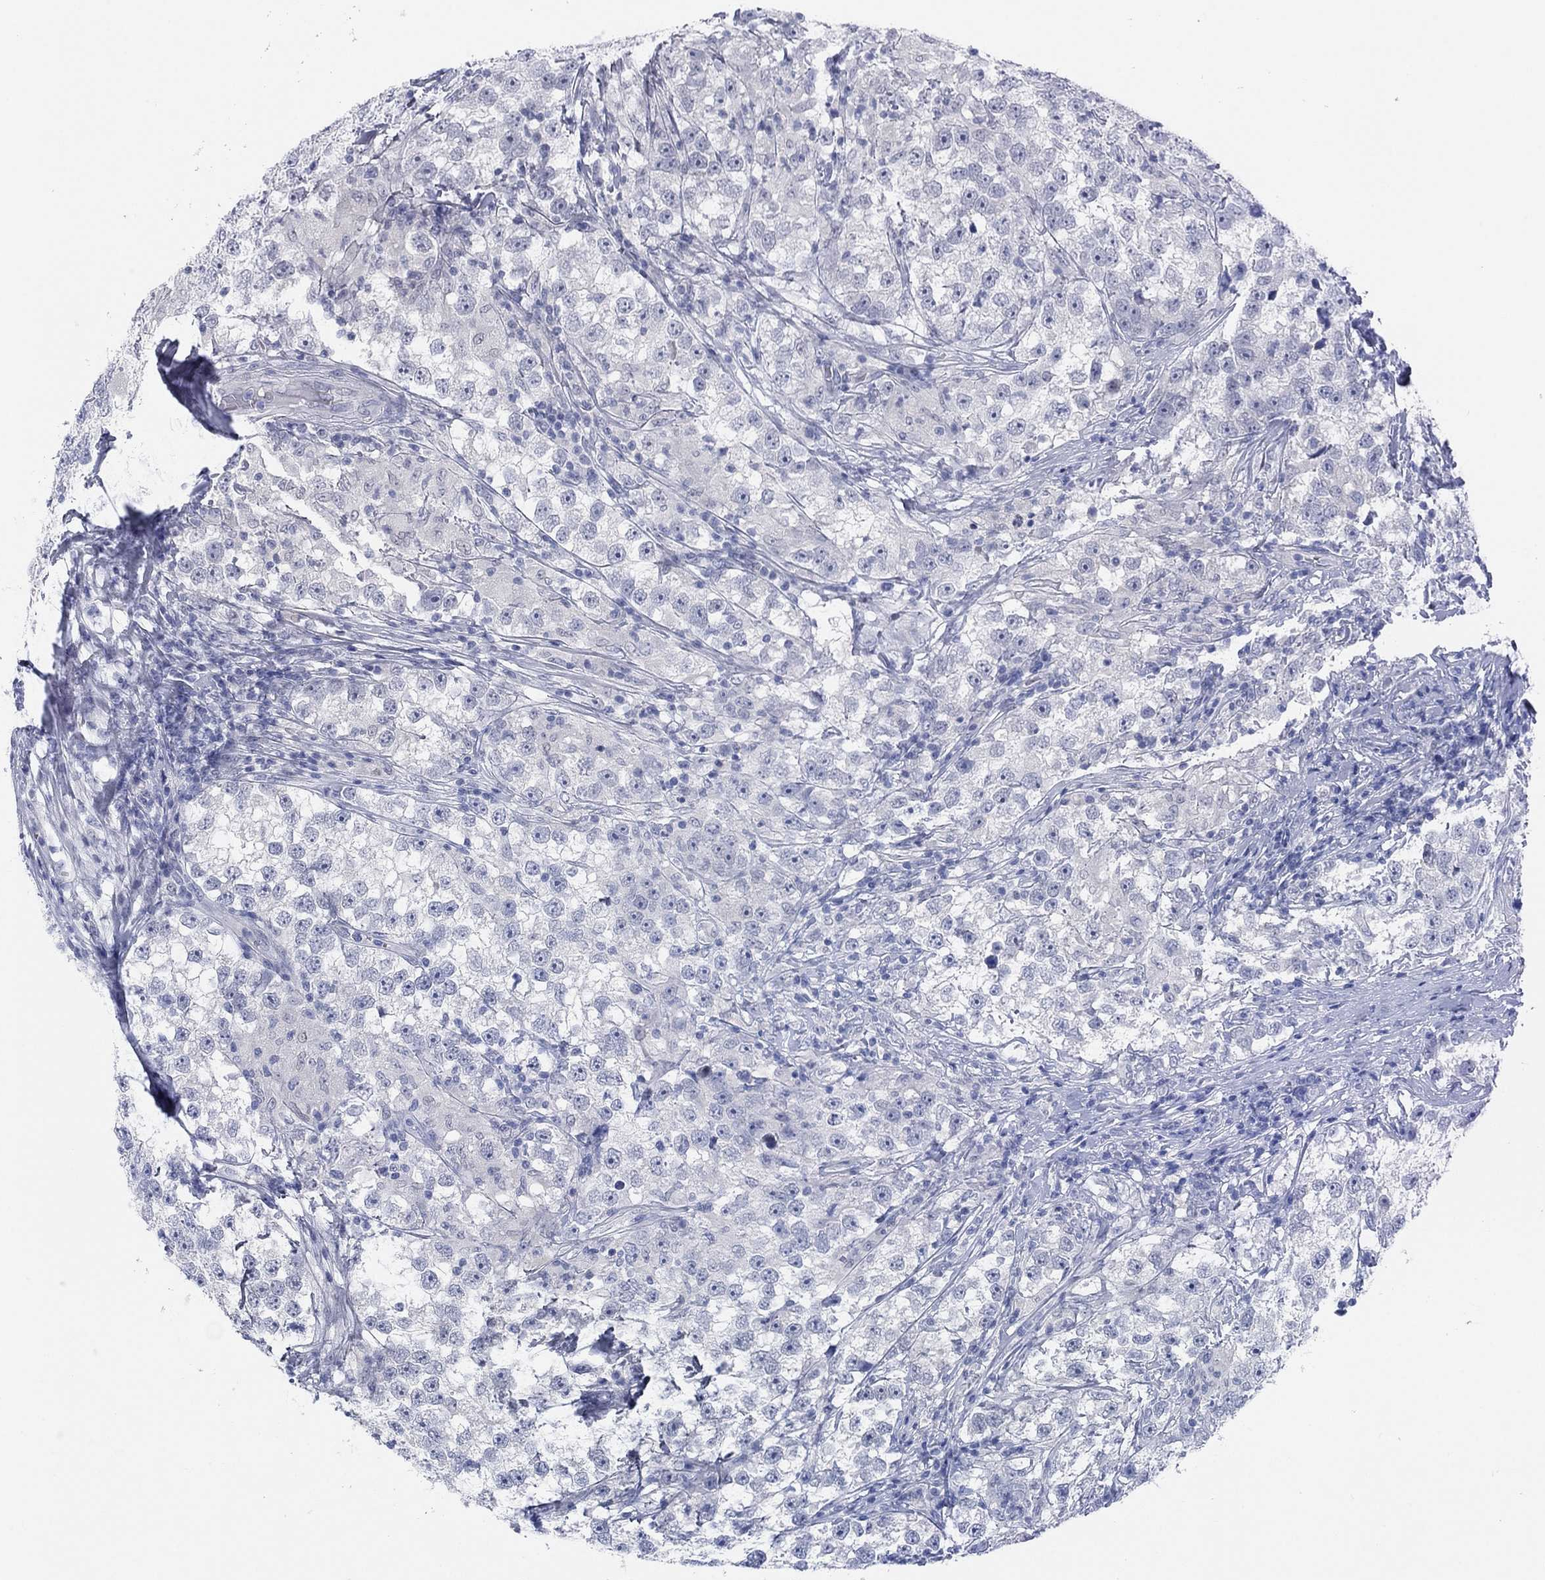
{"staining": {"intensity": "negative", "quantity": "none", "location": "none"}, "tissue": "testis cancer", "cell_type": "Tumor cells", "image_type": "cancer", "snomed": [{"axis": "morphology", "description": "Seminoma, NOS"}, {"axis": "topography", "description": "Testis"}], "caption": "An immunohistochemistry micrograph of seminoma (testis) is shown. There is no staining in tumor cells of seminoma (testis).", "gene": "DNAL1", "patient": {"sex": "male", "age": 46}}